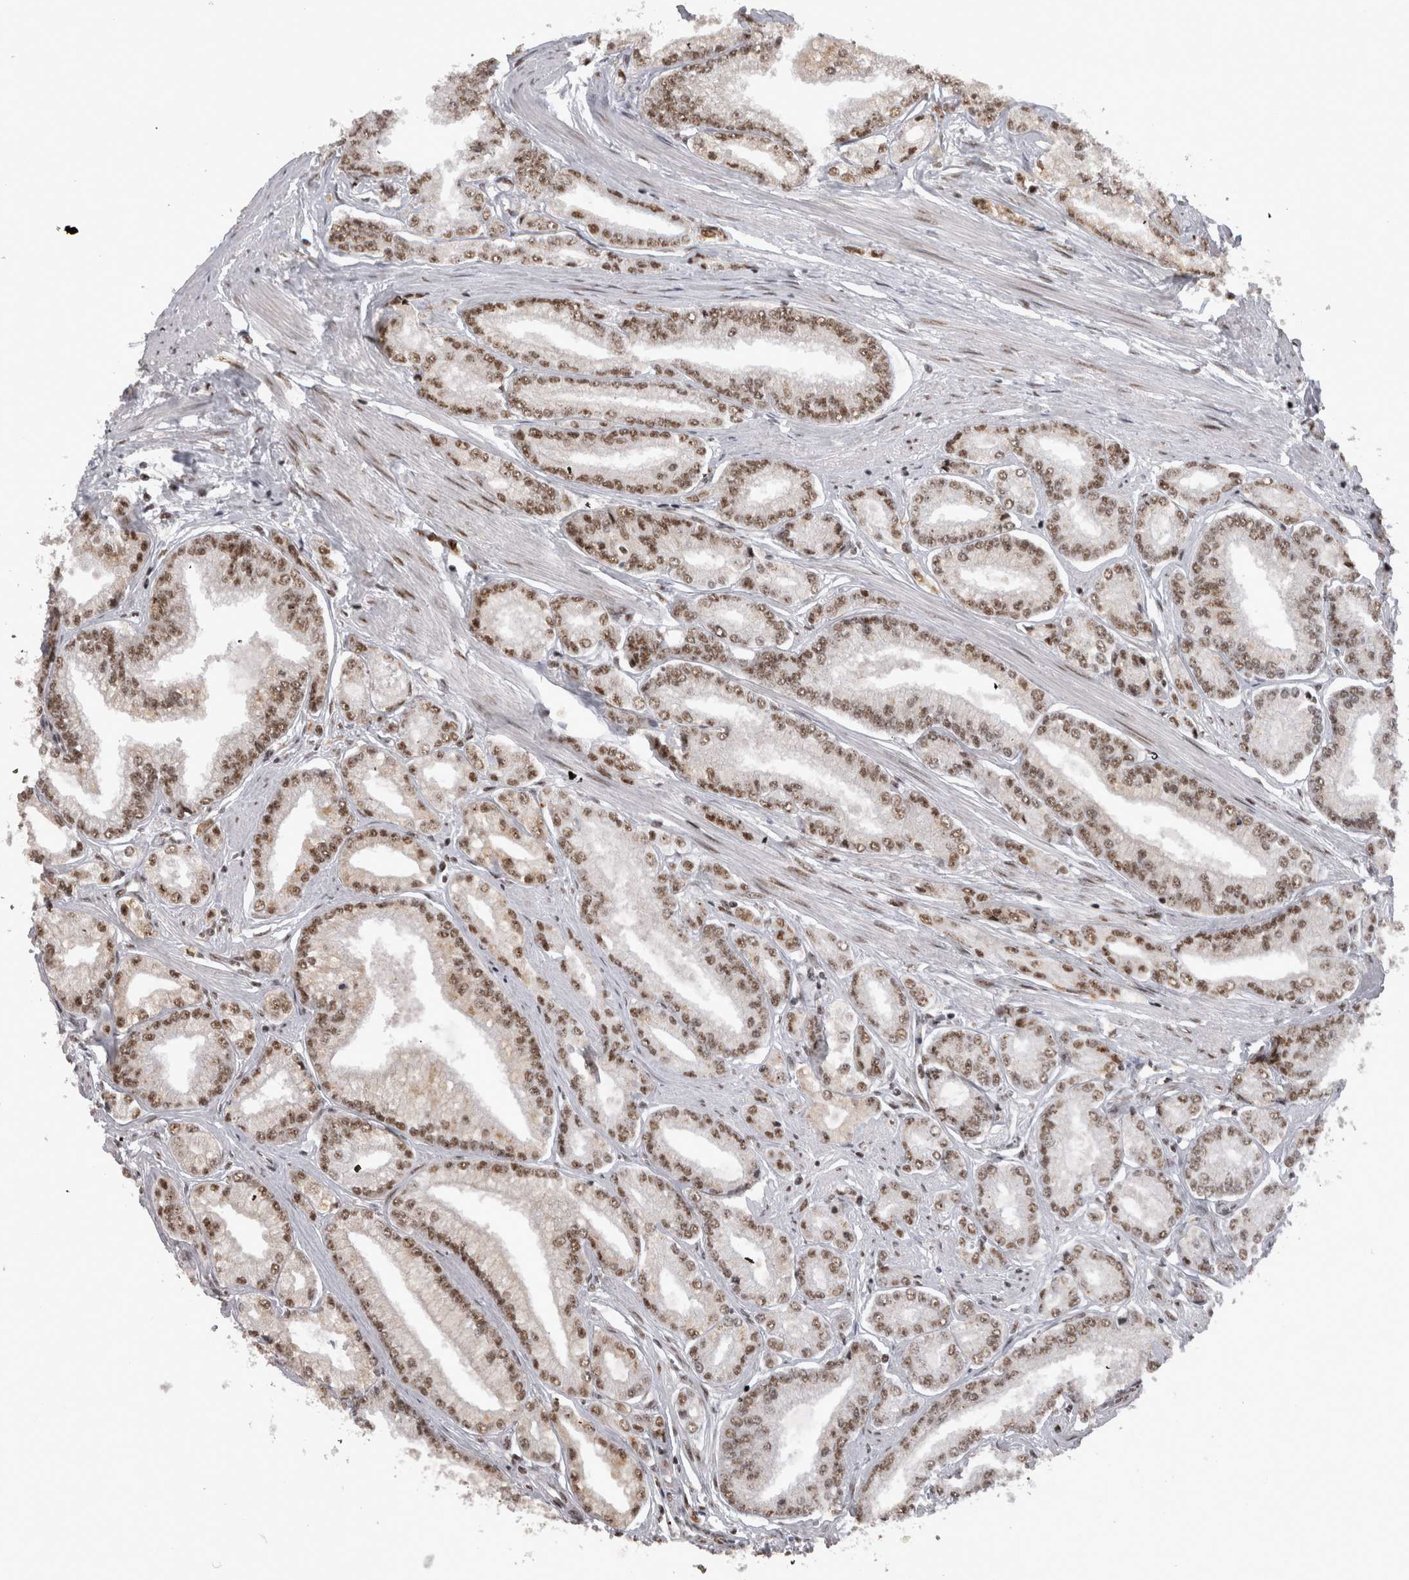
{"staining": {"intensity": "moderate", "quantity": ">75%", "location": "nuclear"}, "tissue": "prostate cancer", "cell_type": "Tumor cells", "image_type": "cancer", "snomed": [{"axis": "morphology", "description": "Adenocarcinoma, Low grade"}, {"axis": "topography", "description": "Prostate"}], "caption": "Immunohistochemical staining of human prostate low-grade adenocarcinoma exhibits medium levels of moderate nuclear expression in approximately >75% of tumor cells.", "gene": "CDK11A", "patient": {"sex": "male", "age": 52}}